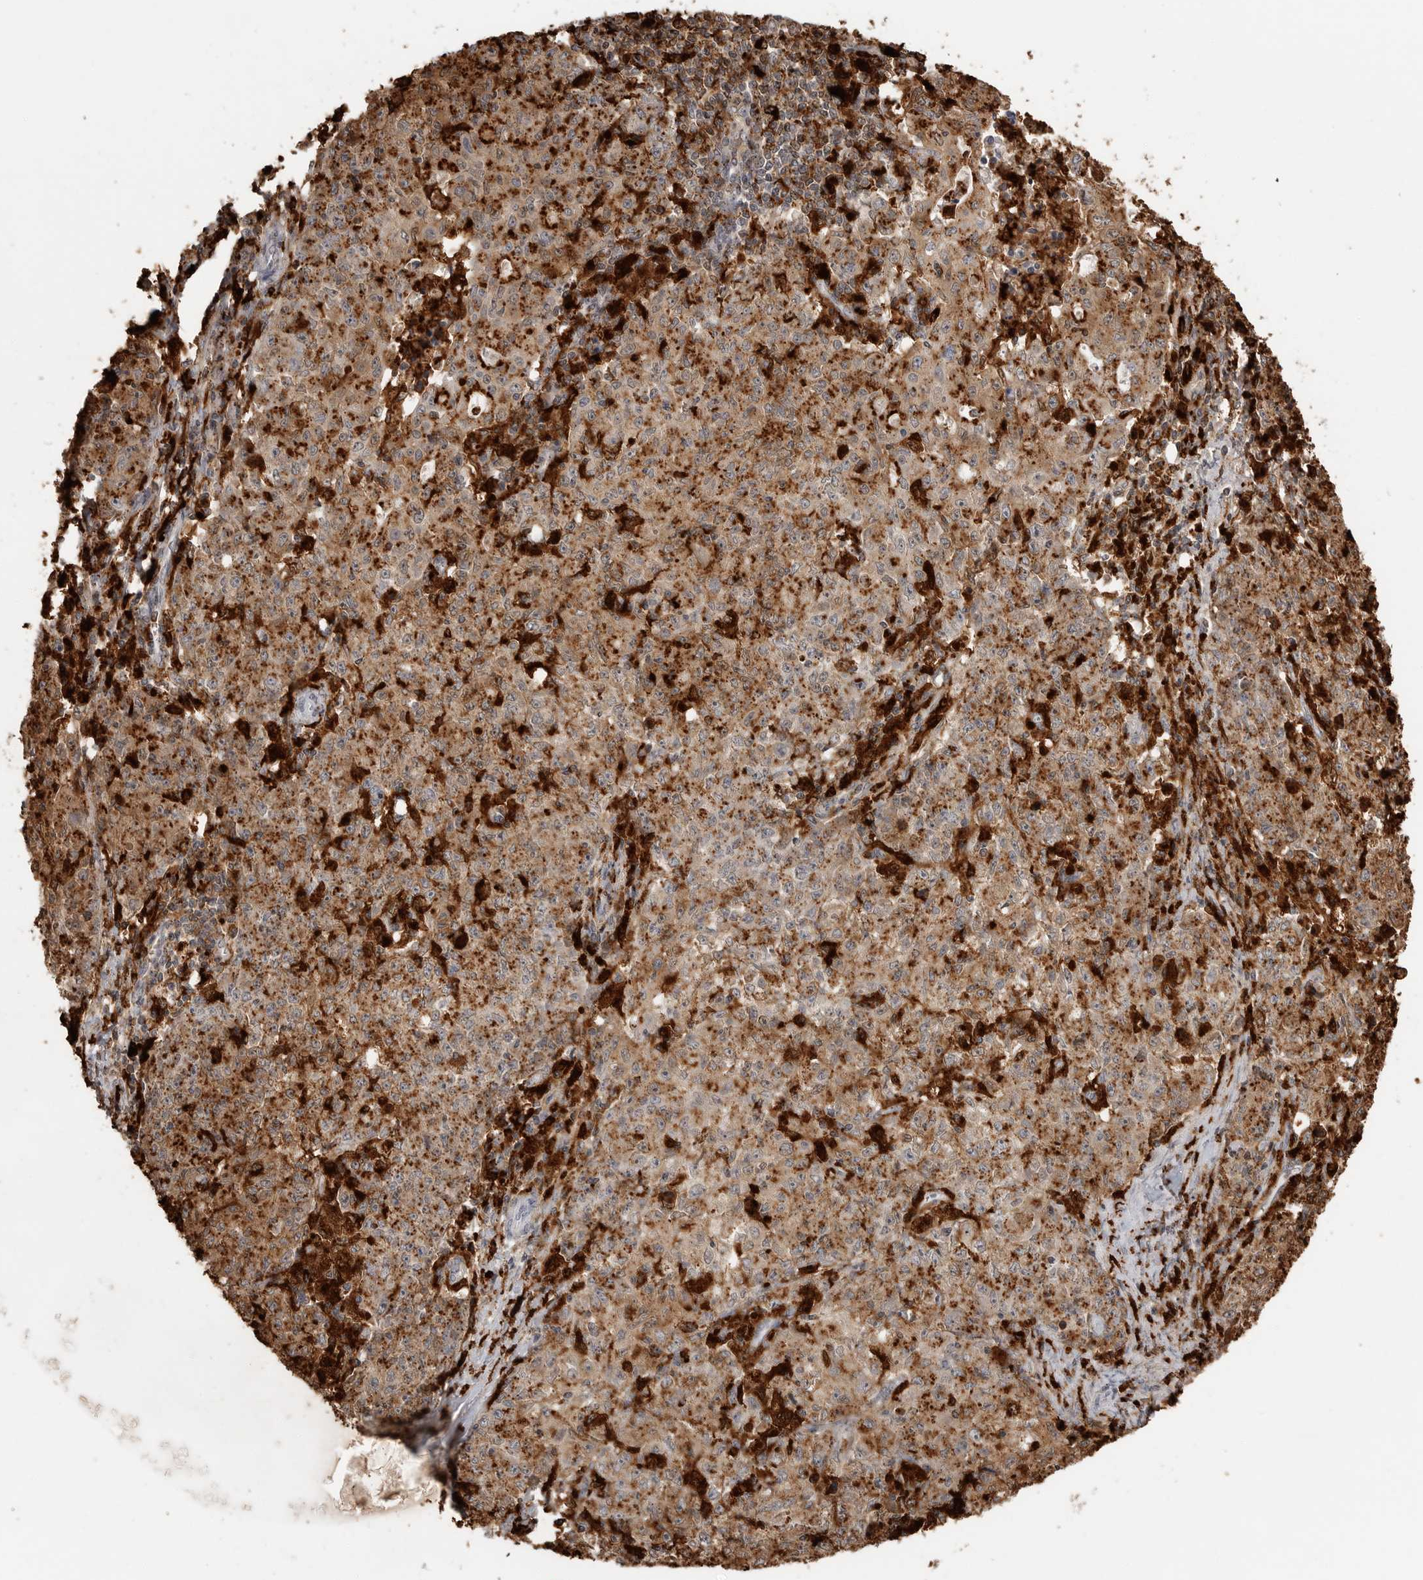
{"staining": {"intensity": "moderate", "quantity": ">75%", "location": "cytoplasmic/membranous"}, "tissue": "ovarian cancer", "cell_type": "Tumor cells", "image_type": "cancer", "snomed": [{"axis": "morphology", "description": "Carcinoma, endometroid"}, {"axis": "topography", "description": "Ovary"}], "caption": "Immunohistochemical staining of ovarian cancer (endometroid carcinoma) demonstrates medium levels of moderate cytoplasmic/membranous staining in approximately >75% of tumor cells. The protein of interest is stained brown, and the nuclei are stained in blue (DAB (3,3'-diaminobenzidine) IHC with brightfield microscopy, high magnification).", "gene": "IFI30", "patient": {"sex": "female", "age": 42}}